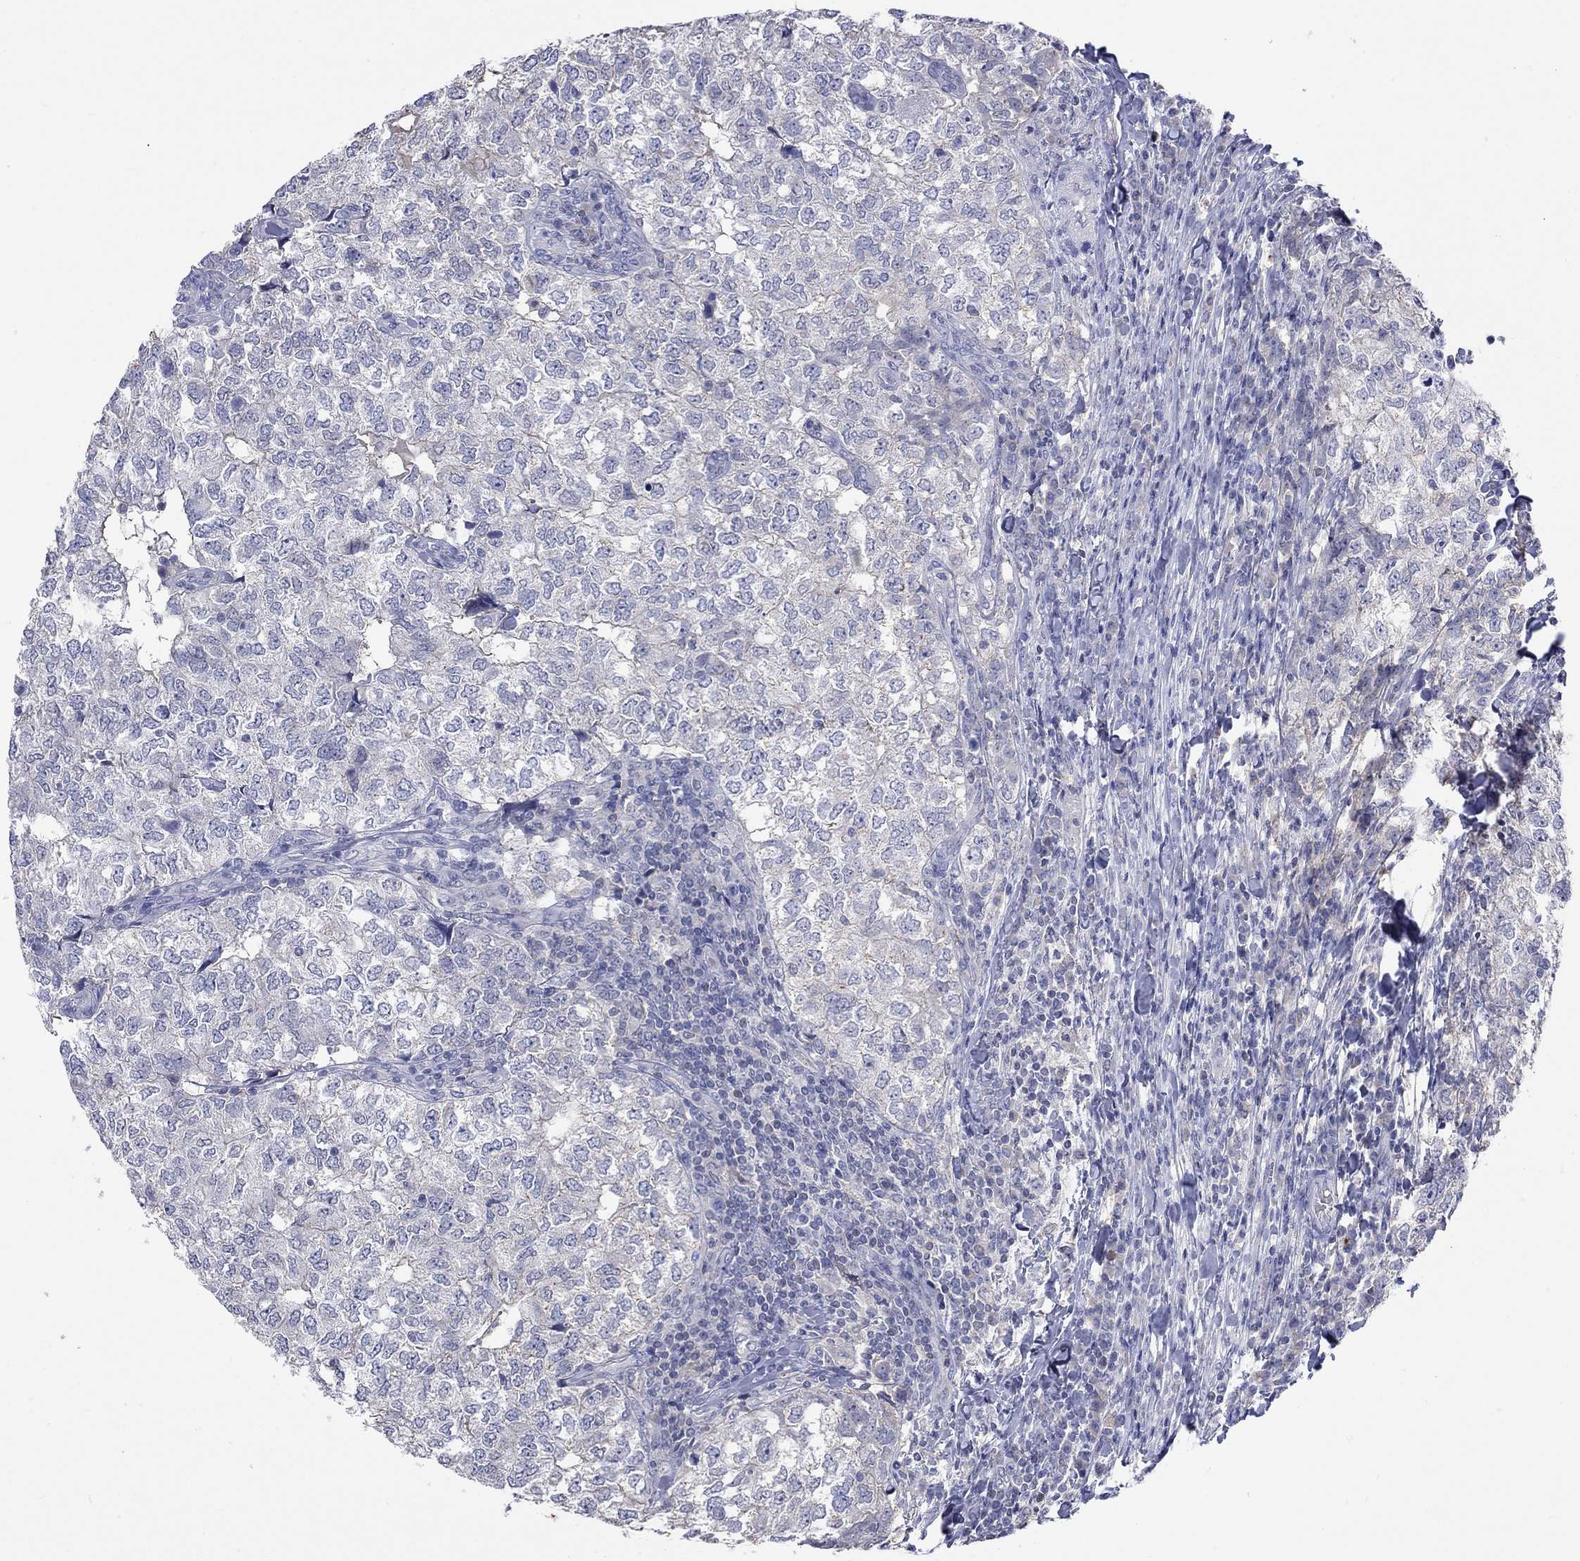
{"staining": {"intensity": "negative", "quantity": "none", "location": "none"}, "tissue": "breast cancer", "cell_type": "Tumor cells", "image_type": "cancer", "snomed": [{"axis": "morphology", "description": "Duct carcinoma"}, {"axis": "topography", "description": "Breast"}], "caption": "DAB (3,3'-diaminobenzidine) immunohistochemical staining of human intraductal carcinoma (breast) shows no significant staining in tumor cells.", "gene": "LRFN4", "patient": {"sex": "female", "age": 30}}